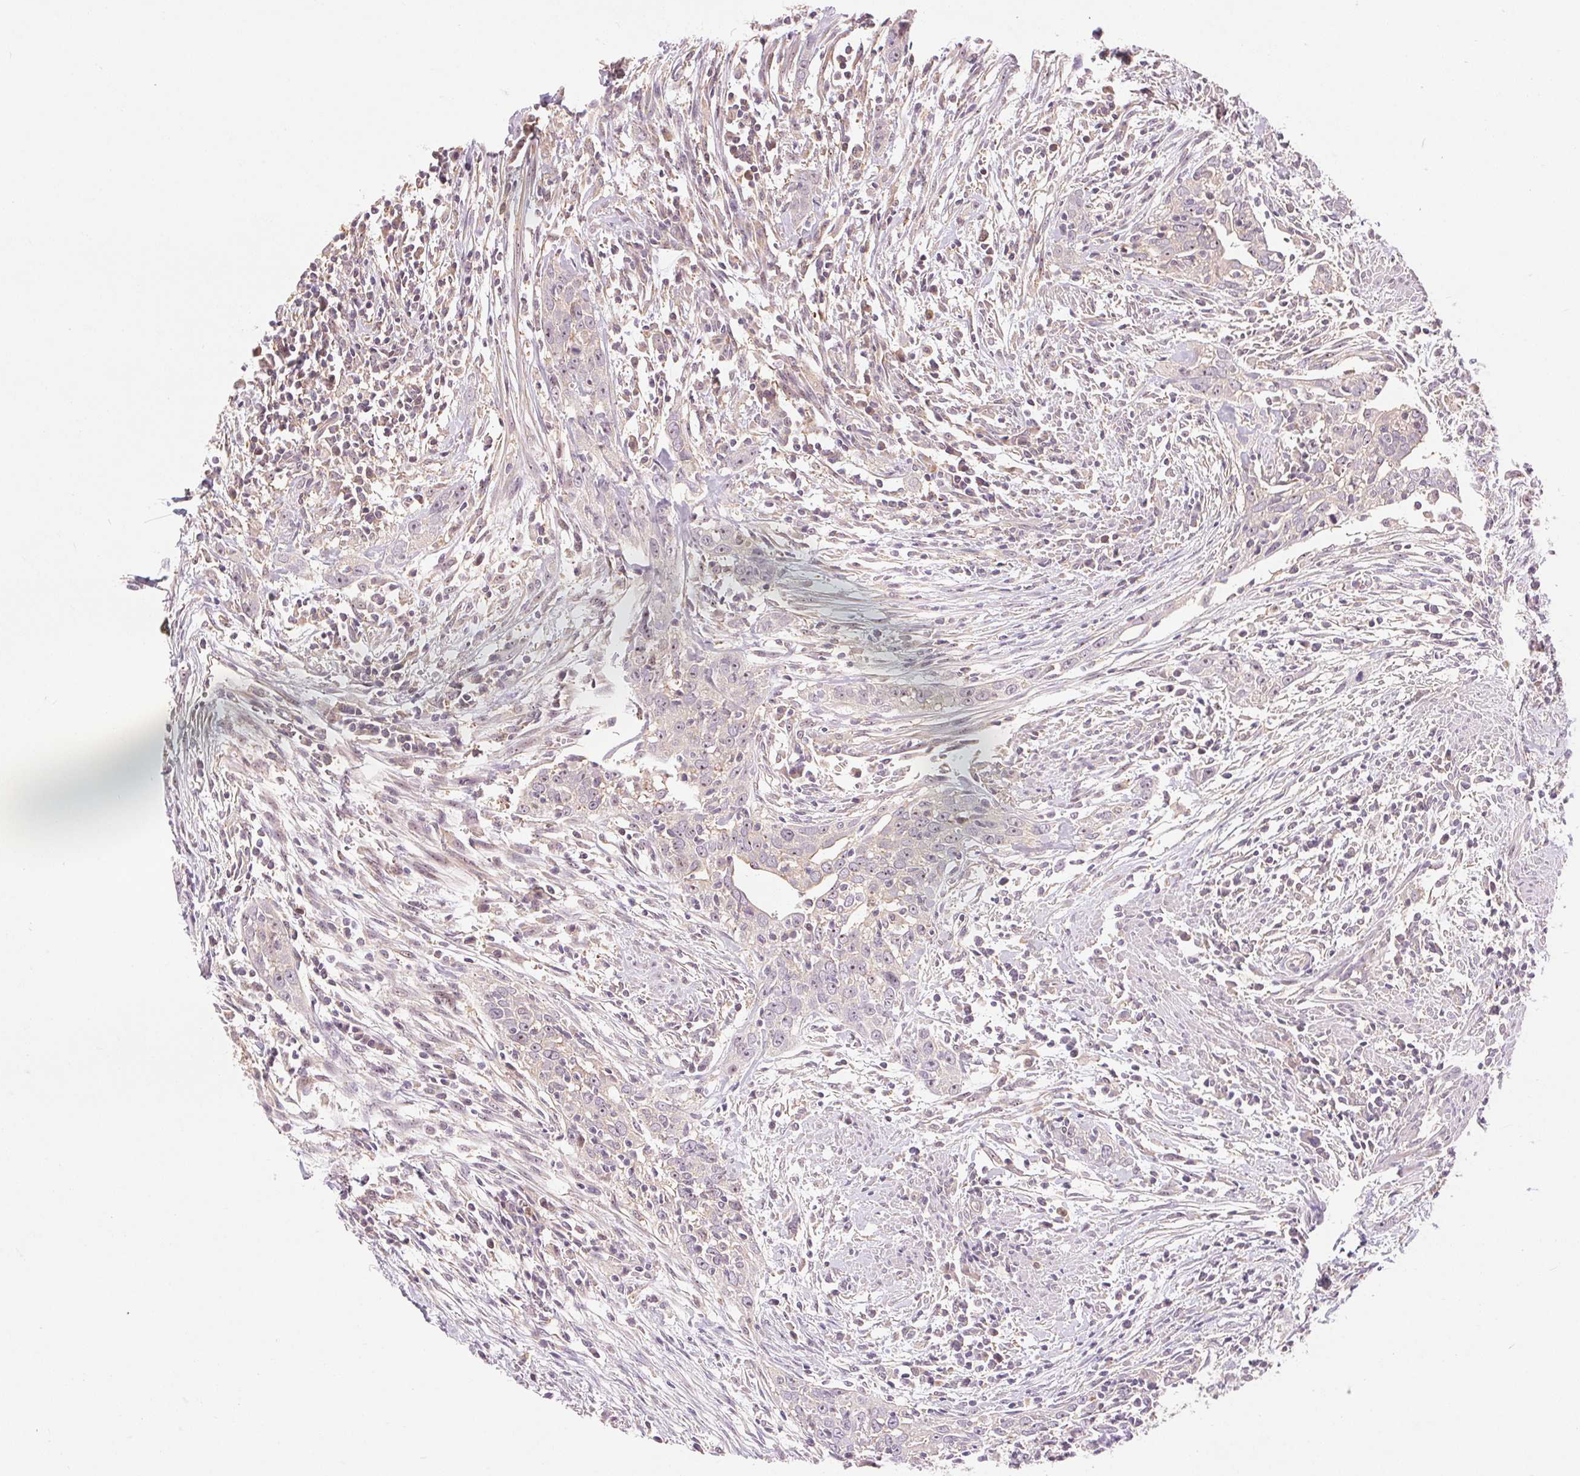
{"staining": {"intensity": "weak", "quantity": "<25%", "location": "nuclear"}, "tissue": "urothelial cancer", "cell_type": "Tumor cells", "image_type": "cancer", "snomed": [{"axis": "morphology", "description": "Urothelial carcinoma, High grade"}, {"axis": "topography", "description": "Urinary bladder"}], "caption": "This image is of high-grade urothelial carcinoma stained with immunohistochemistry to label a protein in brown with the nuclei are counter-stained blue. There is no positivity in tumor cells.", "gene": "RANBP3L", "patient": {"sex": "male", "age": 83}}